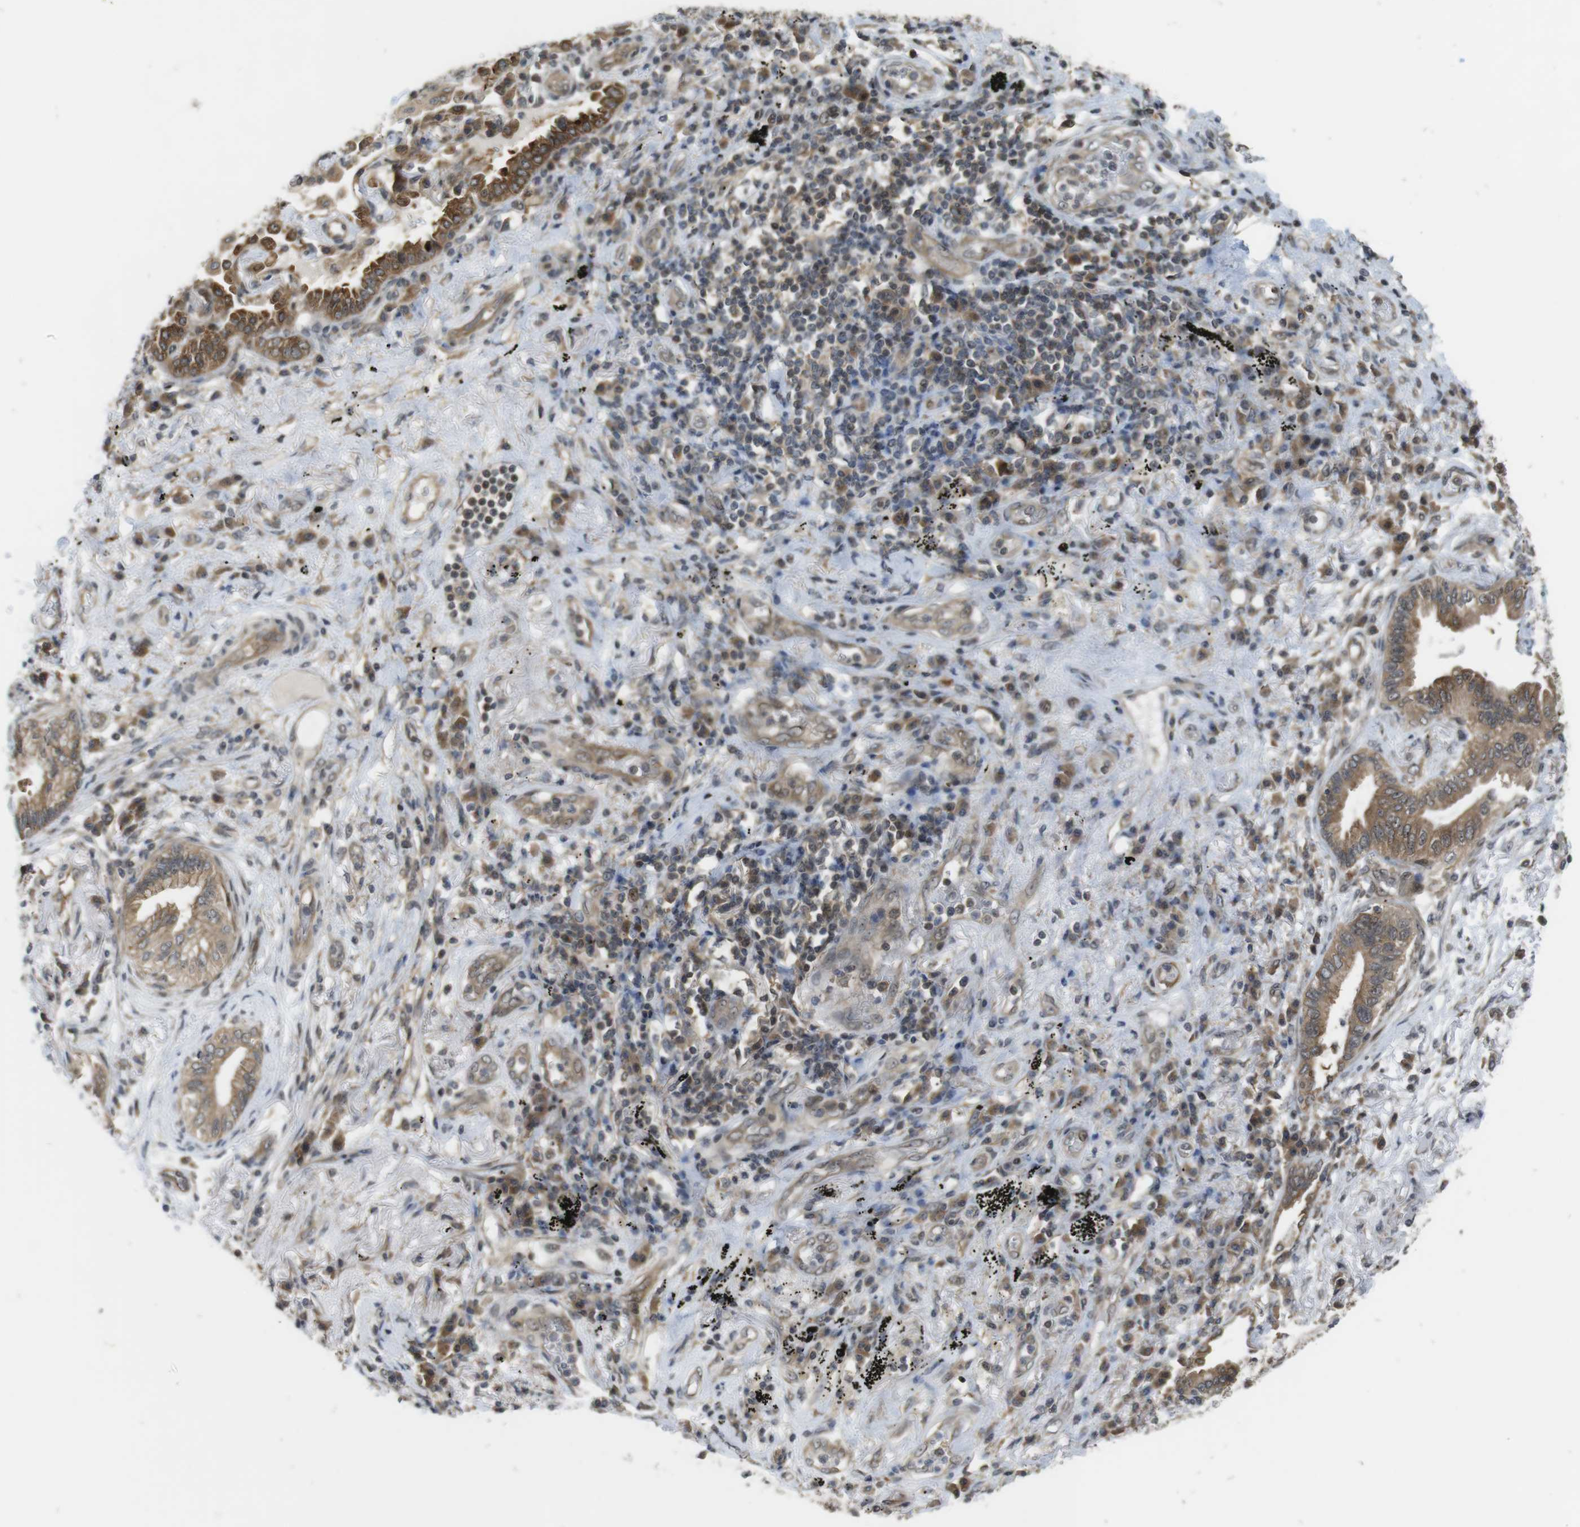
{"staining": {"intensity": "moderate", "quantity": ">75%", "location": "cytoplasmic/membranous"}, "tissue": "lung cancer", "cell_type": "Tumor cells", "image_type": "cancer", "snomed": [{"axis": "morphology", "description": "Normal tissue, NOS"}, {"axis": "morphology", "description": "Adenocarcinoma, NOS"}, {"axis": "topography", "description": "Bronchus"}, {"axis": "topography", "description": "Lung"}], "caption": "Moderate cytoplasmic/membranous expression is identified in about >75% of tumor cells in lung cancer (adenocarcinoma).", "gene": "CC2D1A", "patient": {"sex": "female", "age": 70}}